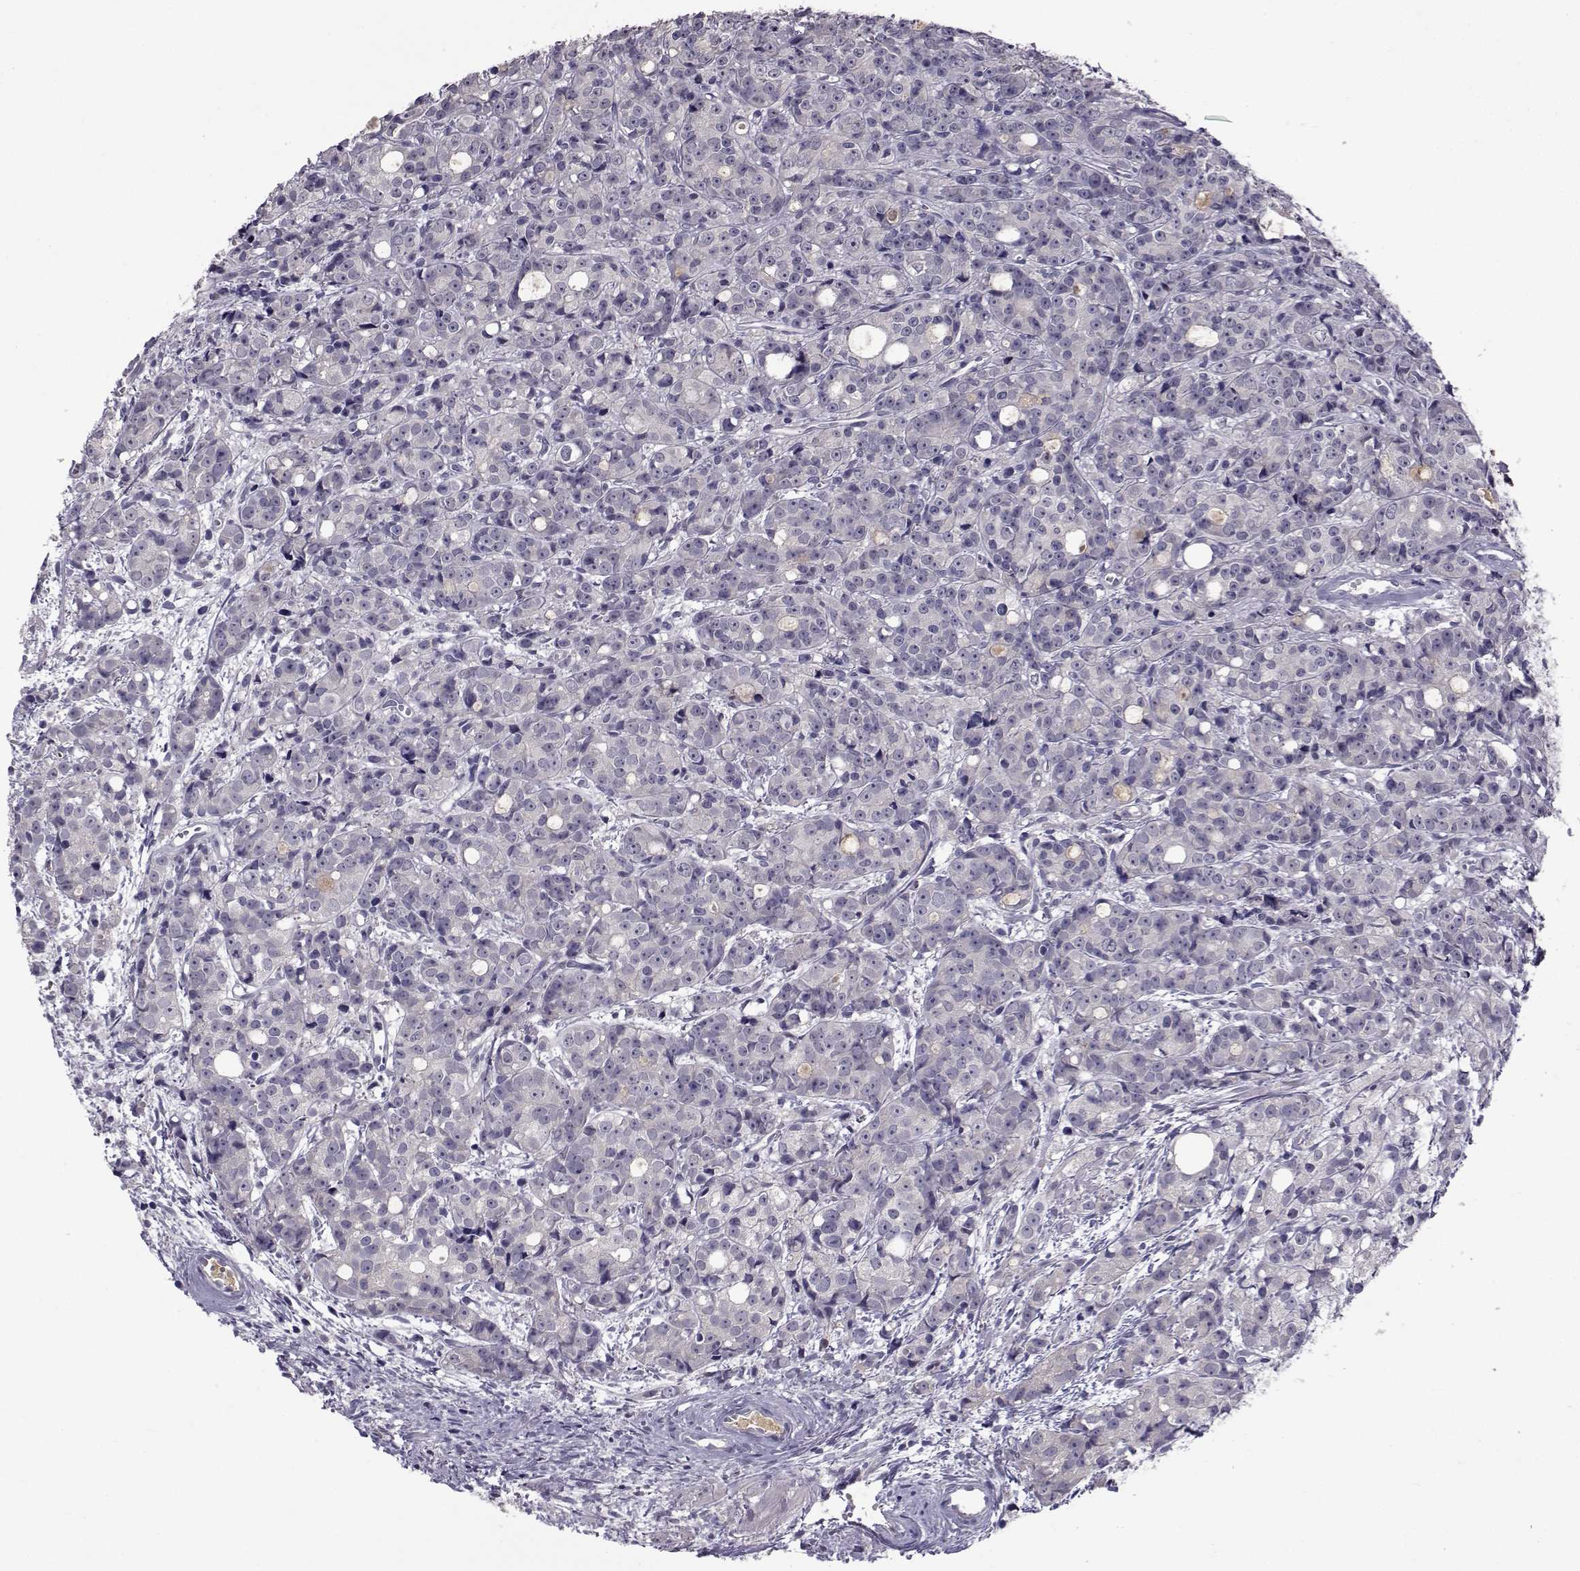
{"staining": {"intensity": "negative", "quantity": "none", "location": "none"}, "tissue": "prostate cancer", "cell_type": "Tumor cells", "image_type": "cancer", "snomed": [{"axis": "morphology", "description": "Adenocarcinoma, Medium grade"}, {"axis": "topography", "description": "Prostate"}], "caption": "DAB immunohistochemical staining of prostate adenocarcinoma (medium-grade) displays no significant staining in tumor cells.", "gene": "TNFRSF11B", "patient": {"sex": "male", "age": 74}}